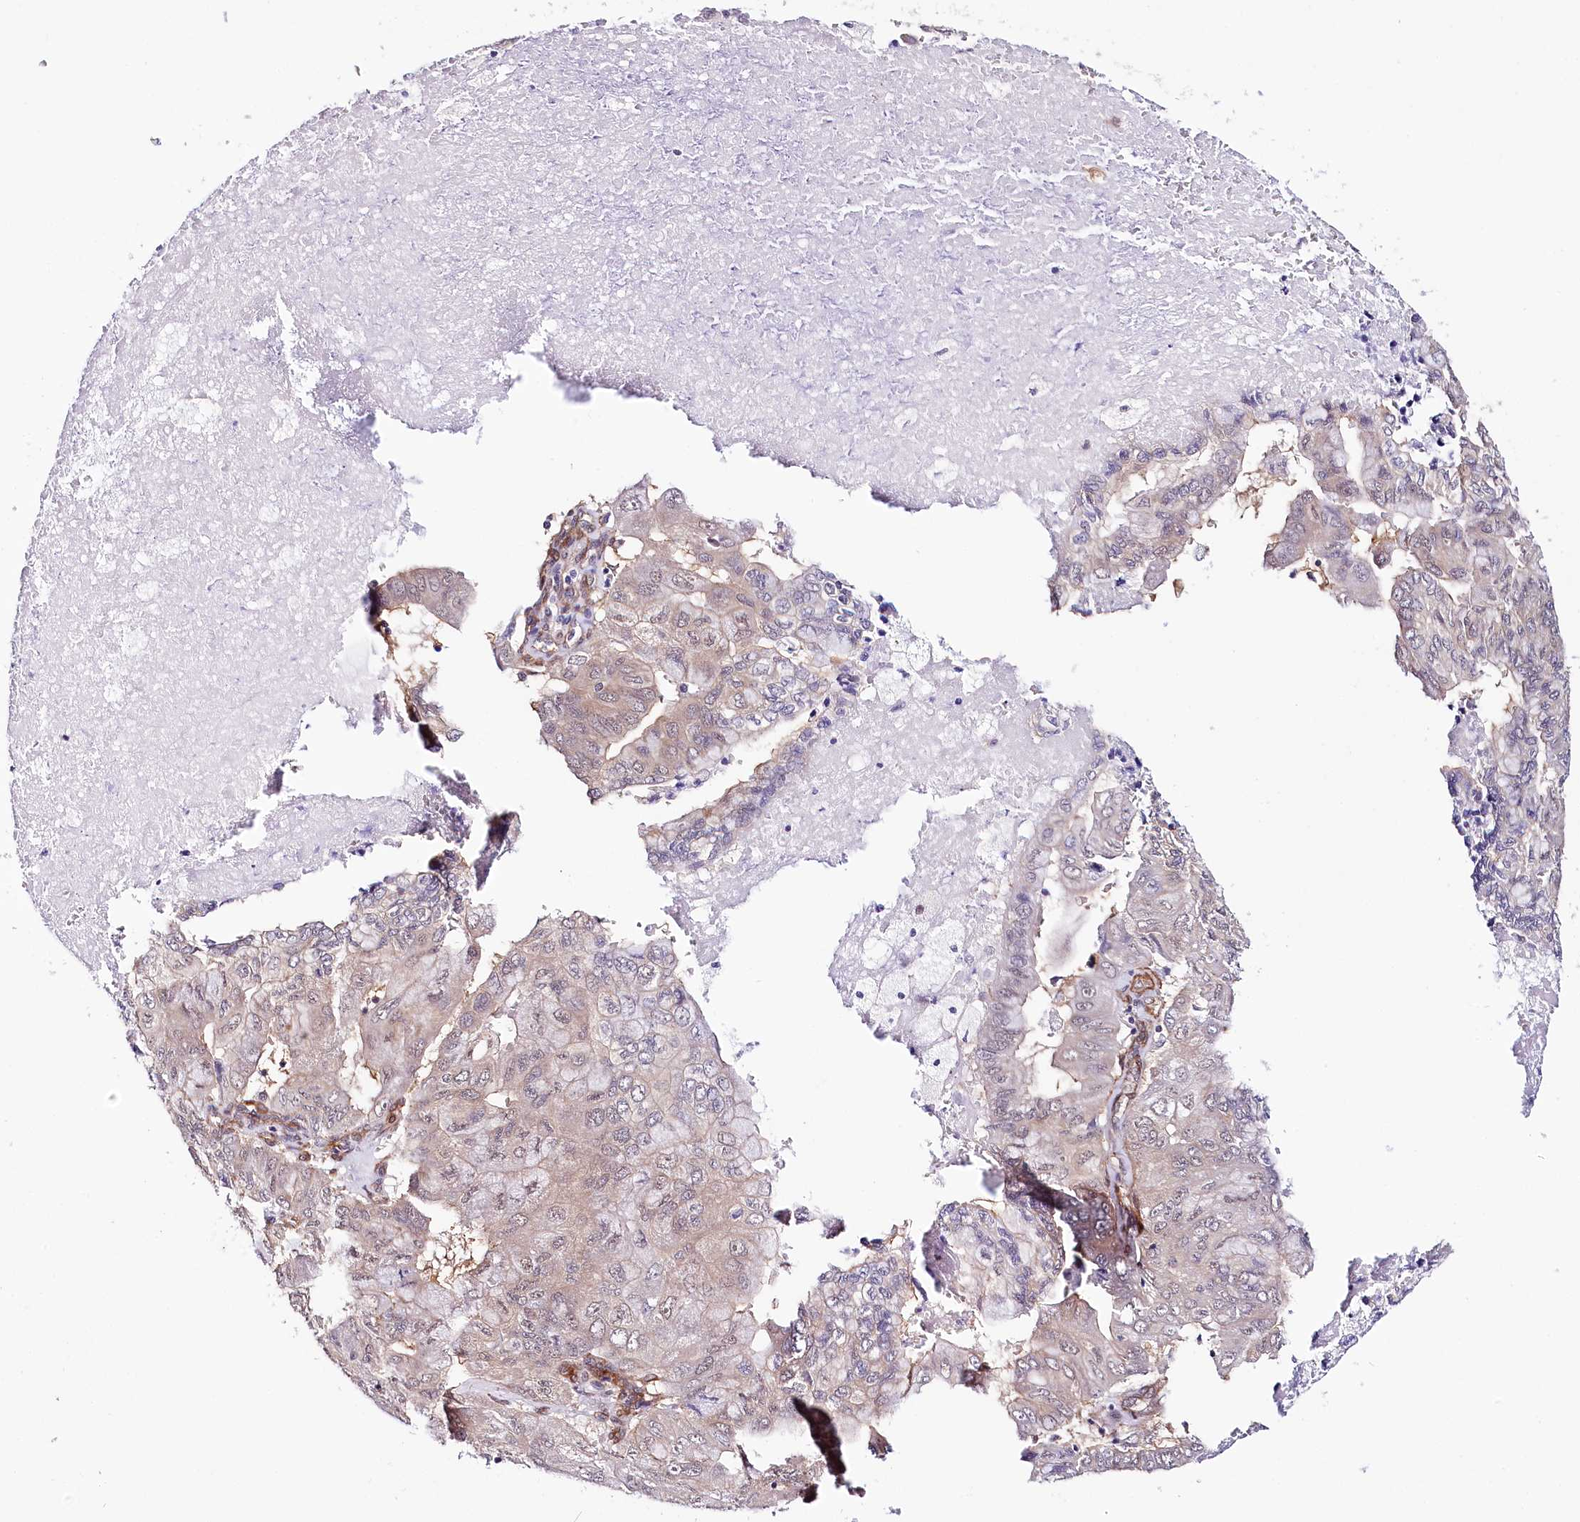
{"staining": {"intensity": "weak", "quantity": "25%-75%", "location": "cytoplasmic/membranous,nuclear"}, "tissue": "pancreatic cancer", "cell_type": "Tumor cells", "image_type": "cancer", "snomed": [{"axis": "morphology", "description": "Adenocarcinoma, NOS"}, {"axis": "topography", "description": "Pancreas"}], "caption": "The histopathology image demonstrates a brown stain indicating the presence of a protein in the cytoplasmic/membranous and nuclear of tumor cells in pancreatic cancer.", "gene": "PPP2R5B", "patient": {"sex": "male", "age": 51}}